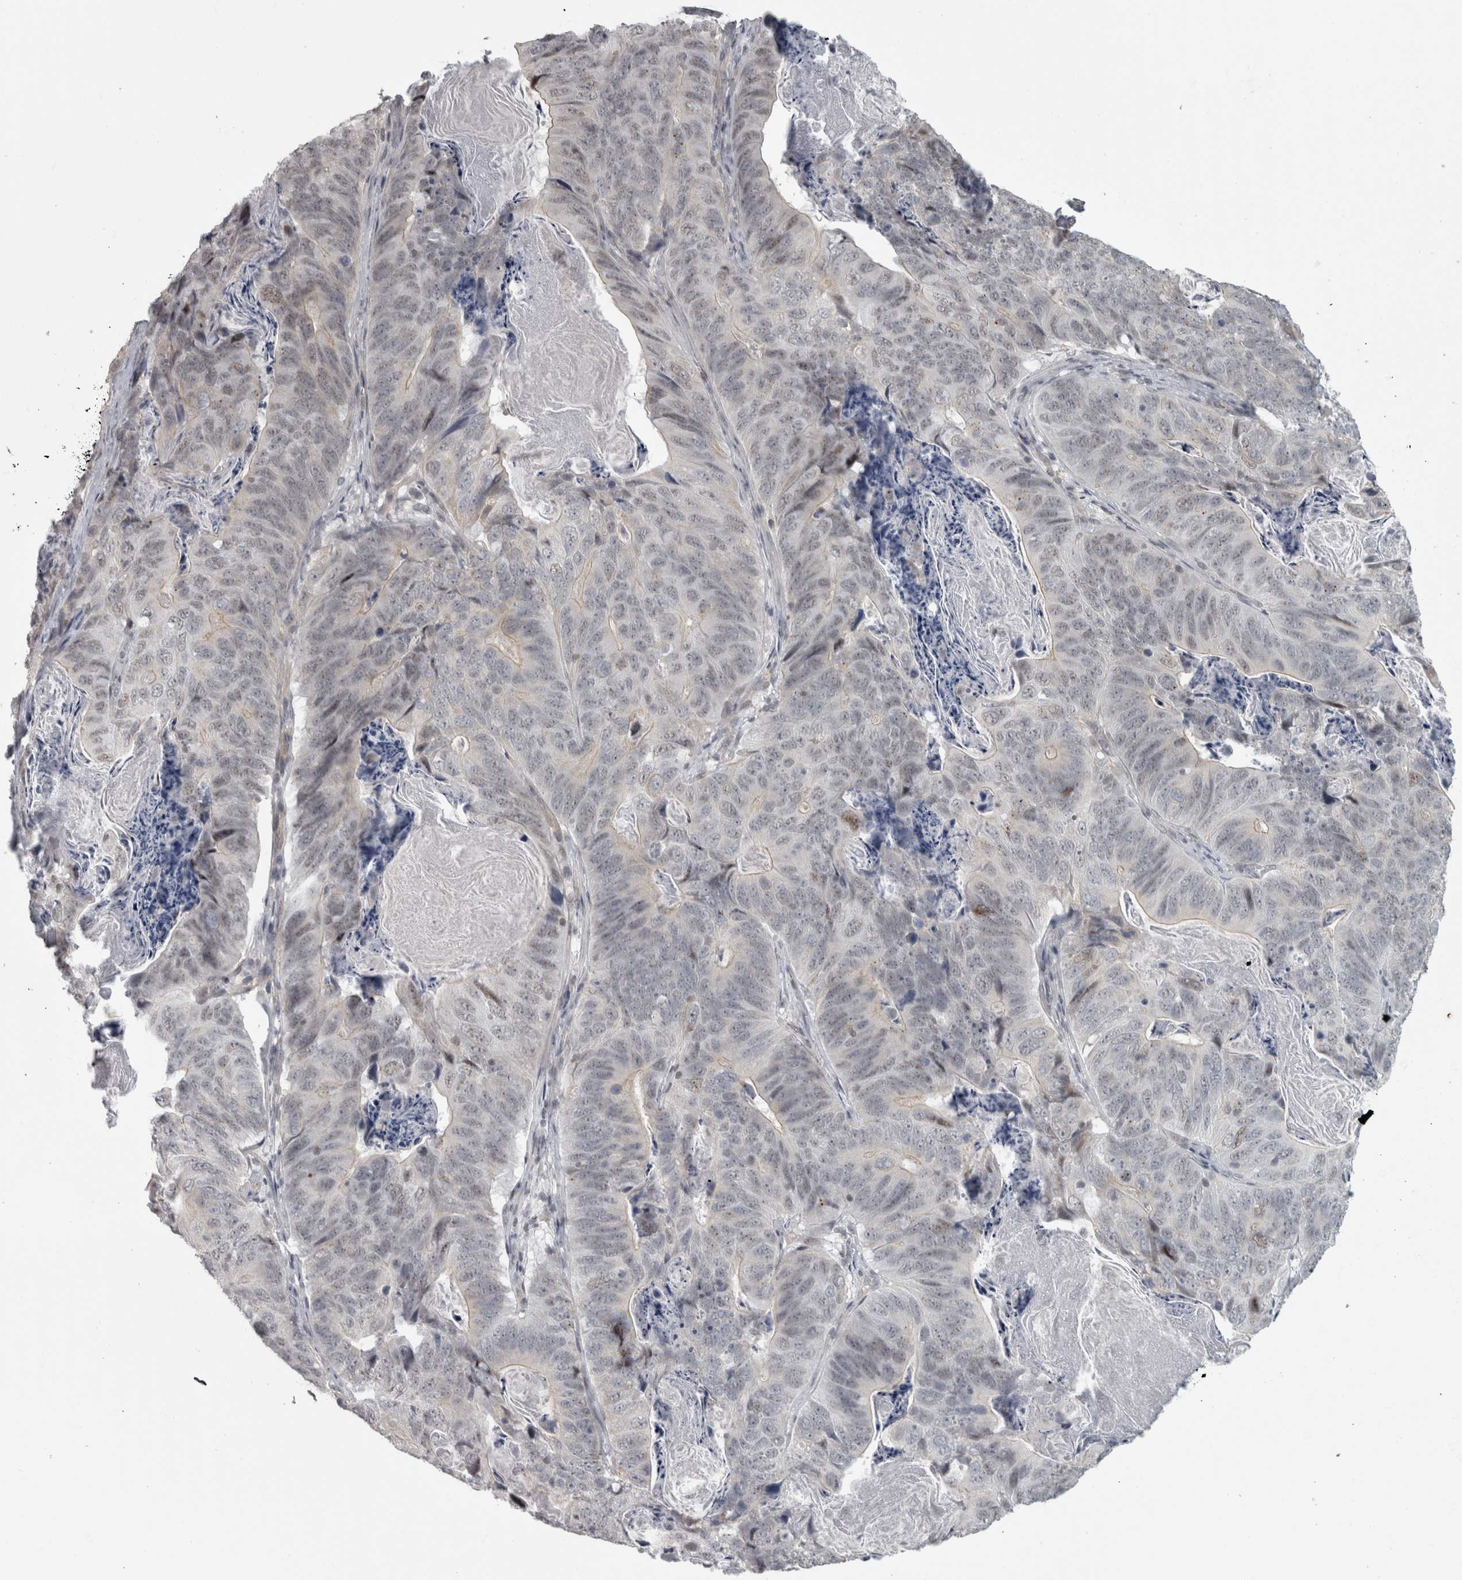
{"staining": {"intensity": "negative", "quantity": "none", "location": "none"}, "tissue": "stomach cancer", "cell_type": "Tumor cells", "image_type": "cancer", "snomed": [{"axis": "morphology", "description": "Normal tissue, NOS"}, {"axis": "morphology", "description": "Adenocarcinoma, NOS"}, {"axis": "topography", "description": "Stomach"}], "caption": "Photomicrograph shows no significant protein expression in tumor cells of stomach adenocarcinoma.", "gene": "PPP1R12B", "patient": {"sex": "female", "age": 89}}